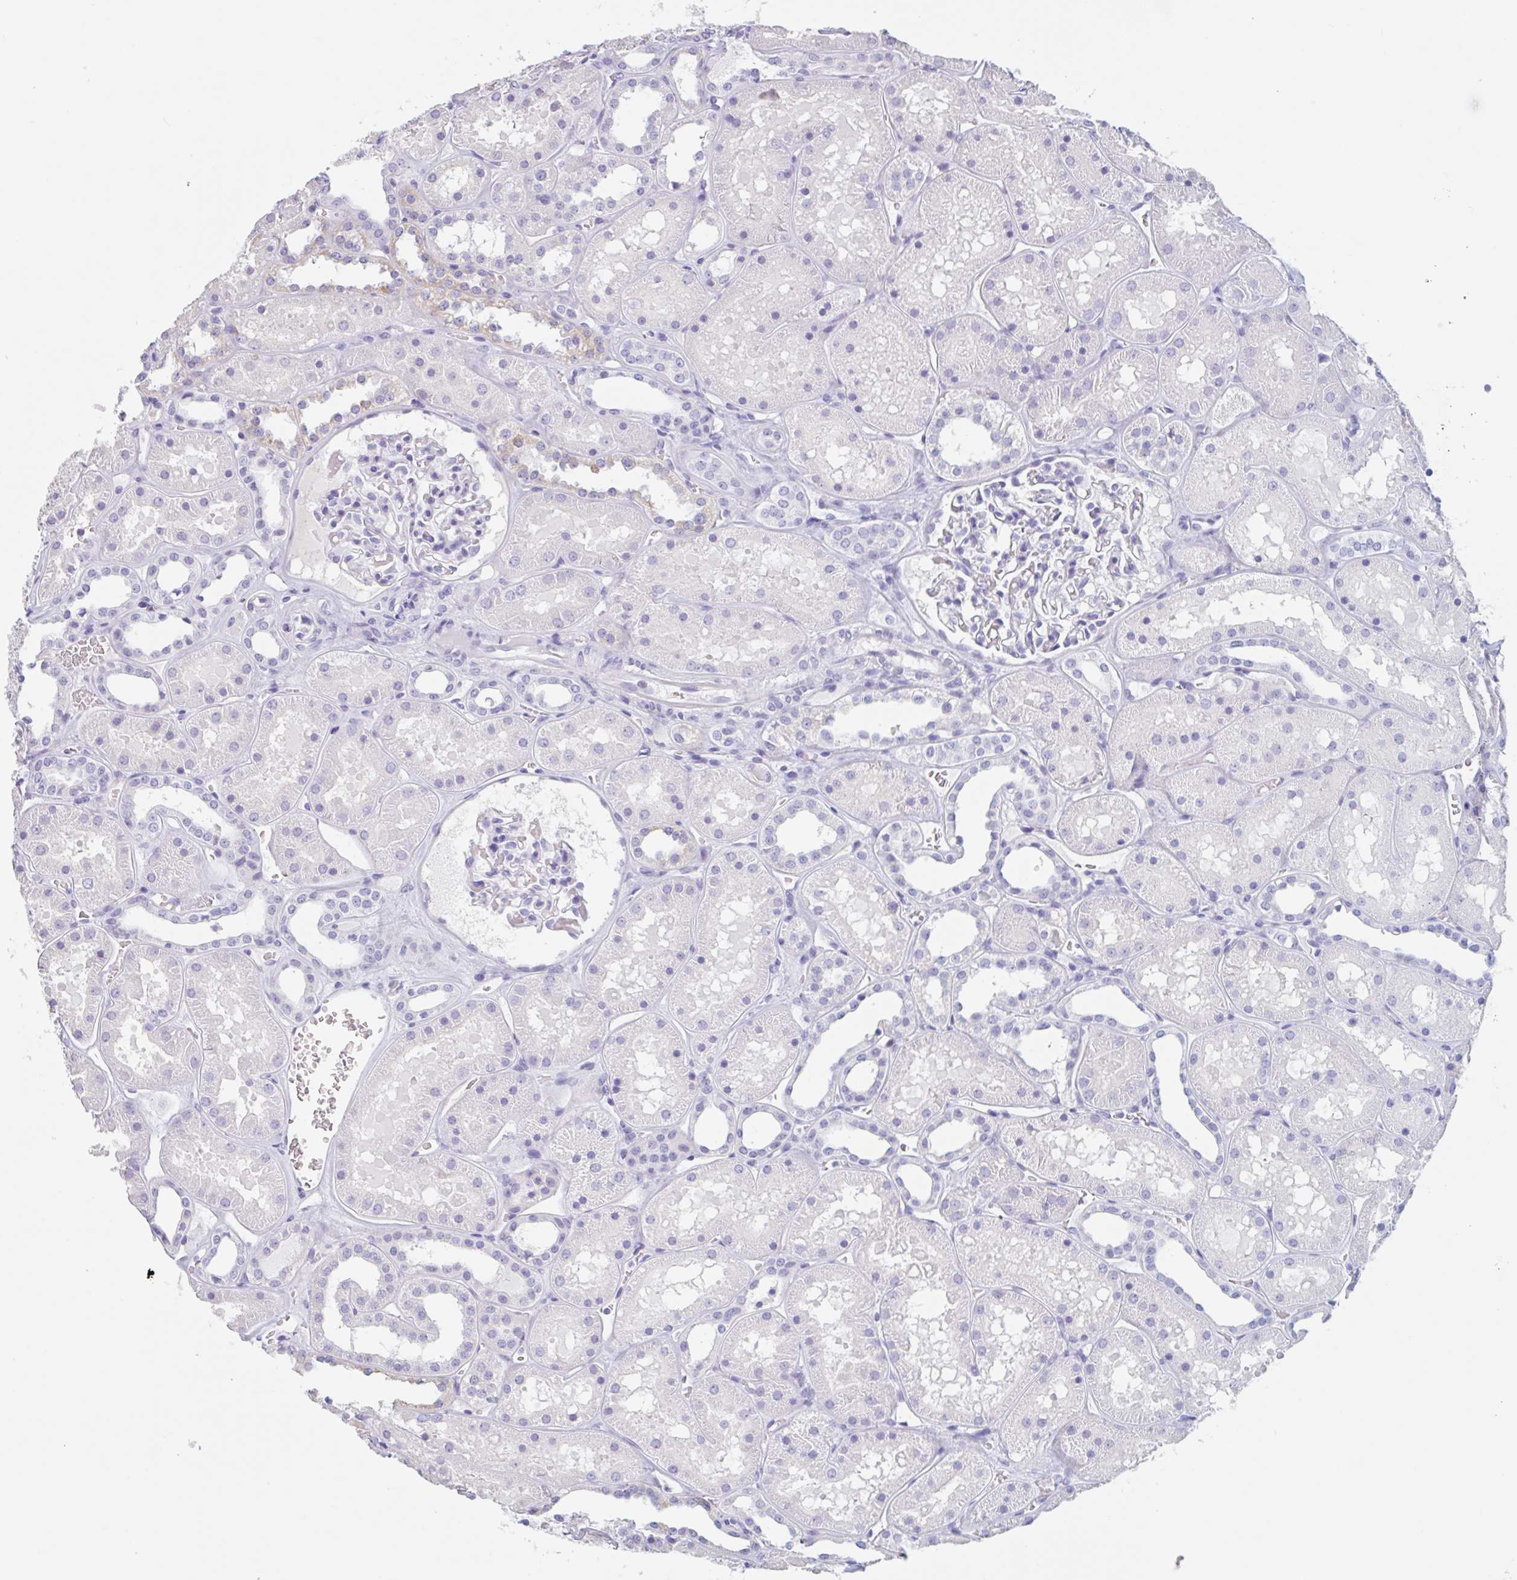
{"staining": {"intensity": "negative", "quantity": "none", "location": "none"}, "tissue": "kidney", "cell_type": "Cells in glomeruli", "image_type": "normal", "snomed": [{"axis": "morphology", "description": "Normal tissue, NOS"}, {"axis": "topography", "description": "Kidney"}], "caption": "A high-resolution image shows IHC staining of normal kidney, which shows no significant positivity in cells in glomeruli.", "gene": "EMC4", "patient": {"sex": "female", "age": 41}}